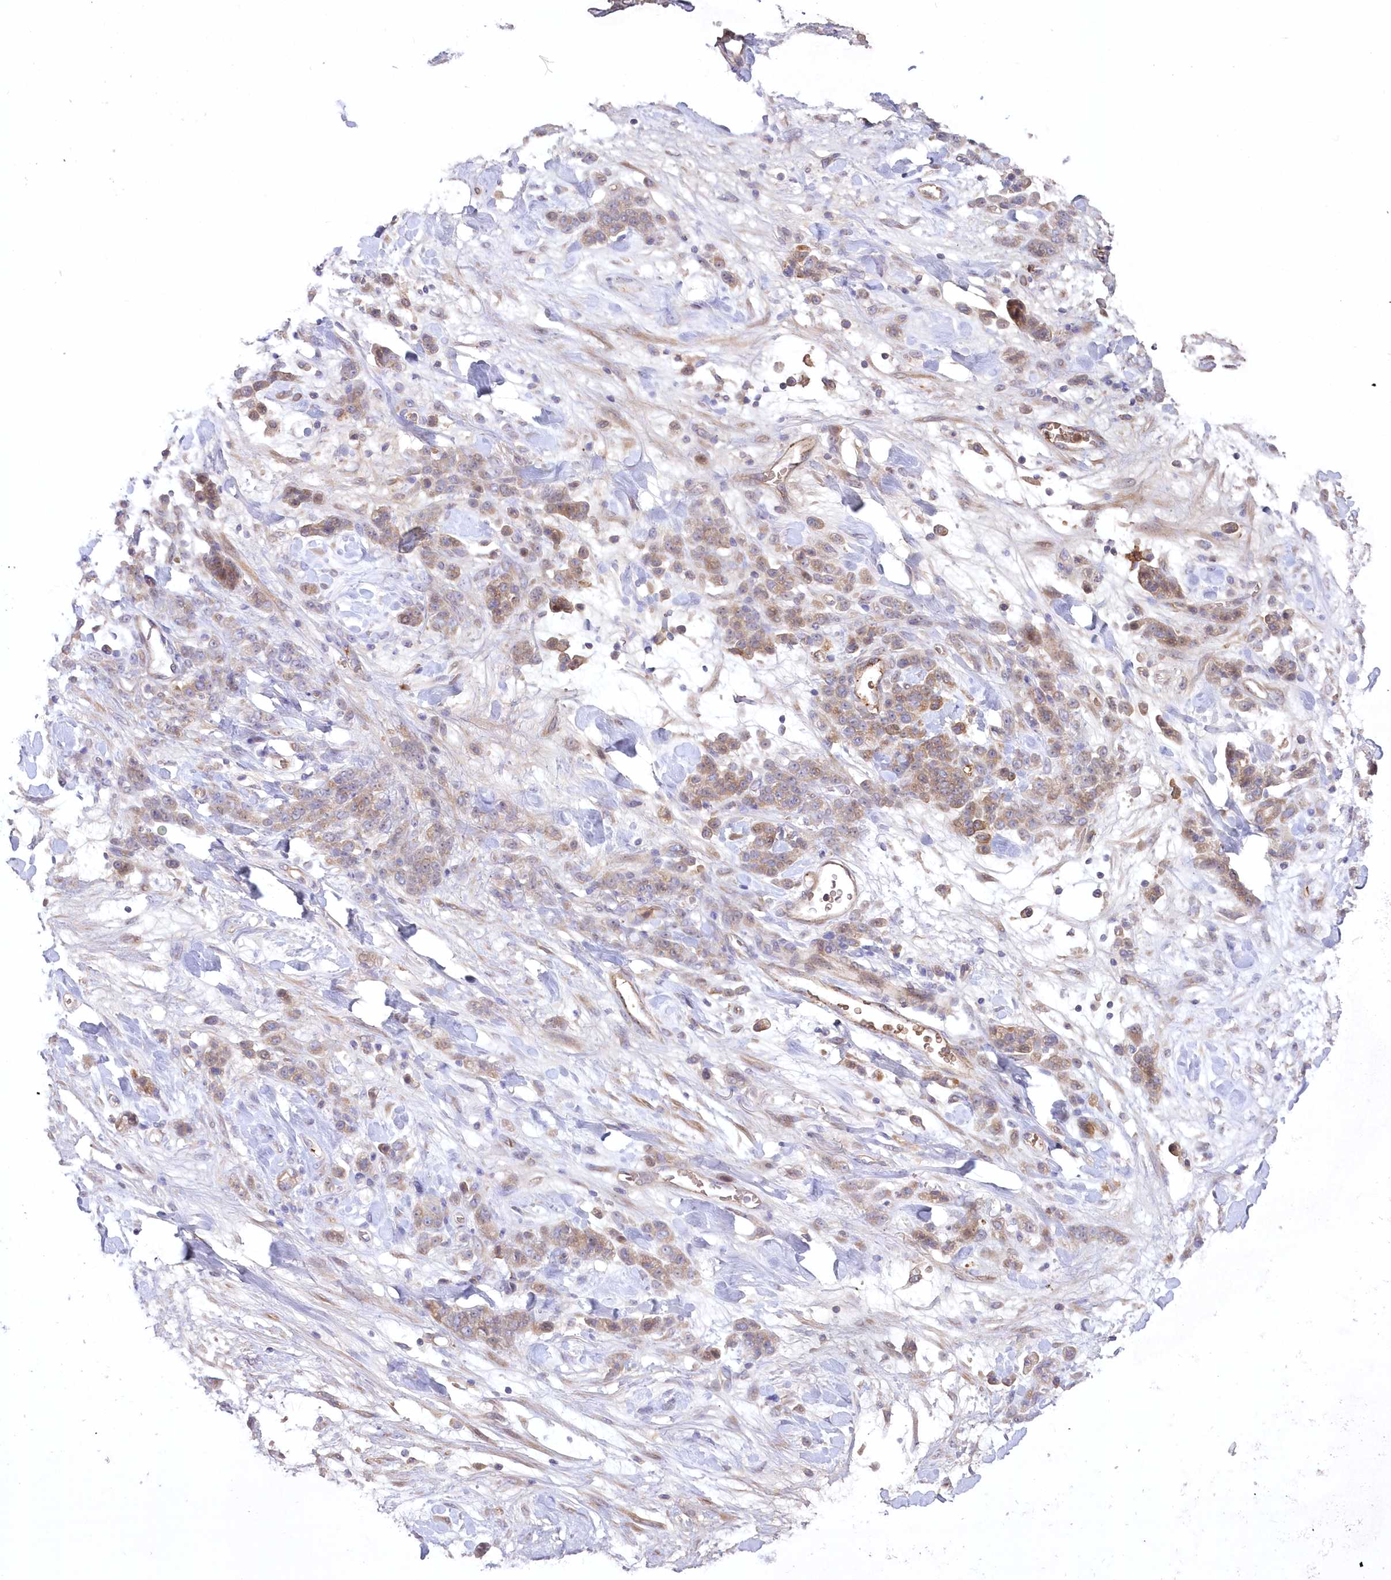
{"staining": {"intensity": "moderate", "quantity": ">75%", "location": "cytoplasmic/membranous"}, "tissue": "stomach cancer", "cell_type": "Tumor cells", "image_type": "cancer", "snomed": [{"axis": "morphology", "description": "Normal tissue, NOS"}, {"axis": "morphology", "description": "Adenocarcinoma, NOS"}, {"axis": "topography", "description": "Stomach"}], "caption": "Protein staining of stomach adenocarcinoma tissue demonstrates moderate cytoplasmic/membranous positivity in approximately >75% of tumor cells.", "gene": "WBP1L", "patient": {"sex": "male", "age": 82}}